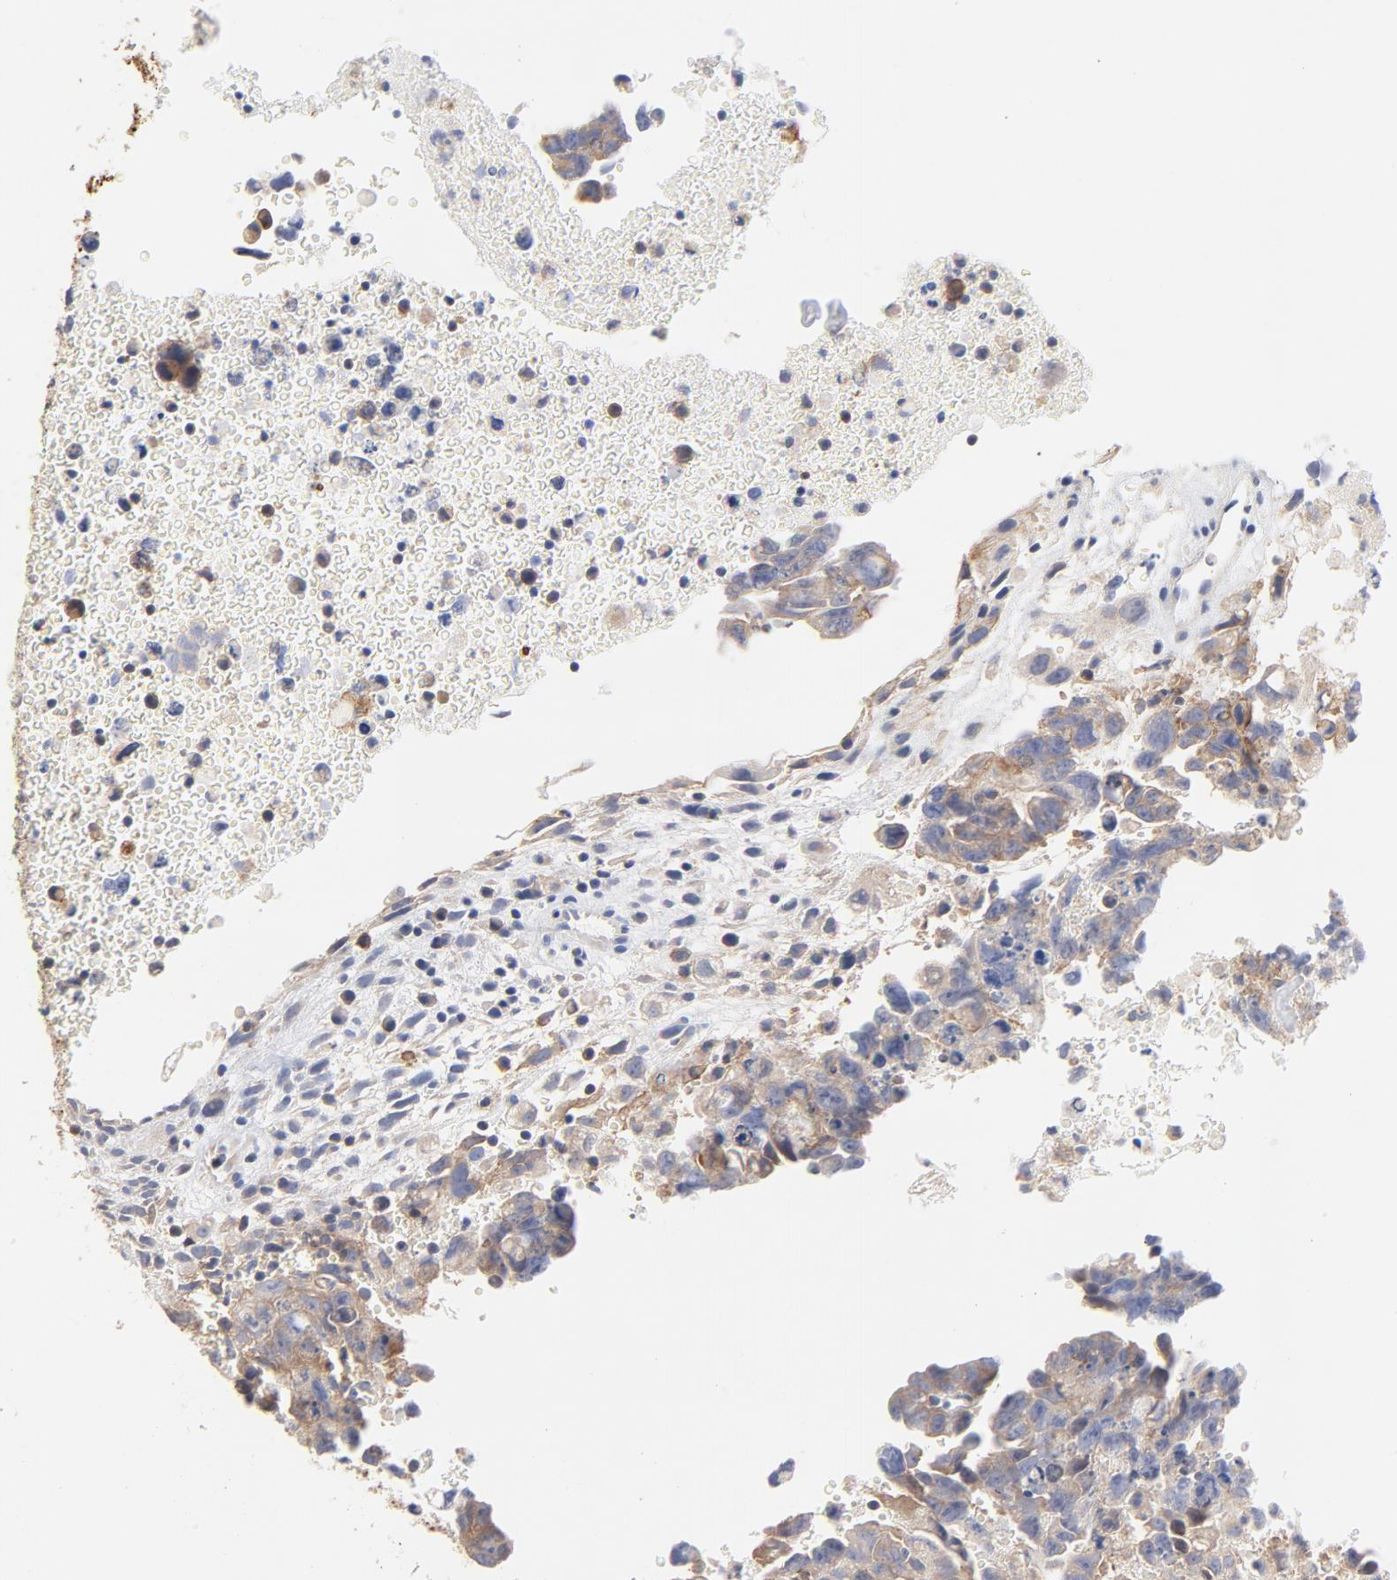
{"staining": {"intensity": "weak", "quantity": ">75%", "location": "cytoplasmic/membranous"}, "tissue": "testis cancer", "cell_type": "Tumor cells", "image_type": "cancer", "snomed": [{"axis": "morphology", "description": "Carcinoma, Embryonal, NOS"}, {"axis": "topography", "description": "Testis"}], "caption": "Protein expression analysis of embryonal carcinoma (testis) displays weak cytoplasmic/membranous positivity in about >75% of tumor cells.", "gene": "SETD3", "patient": {"sex": "male", "age": 28}}